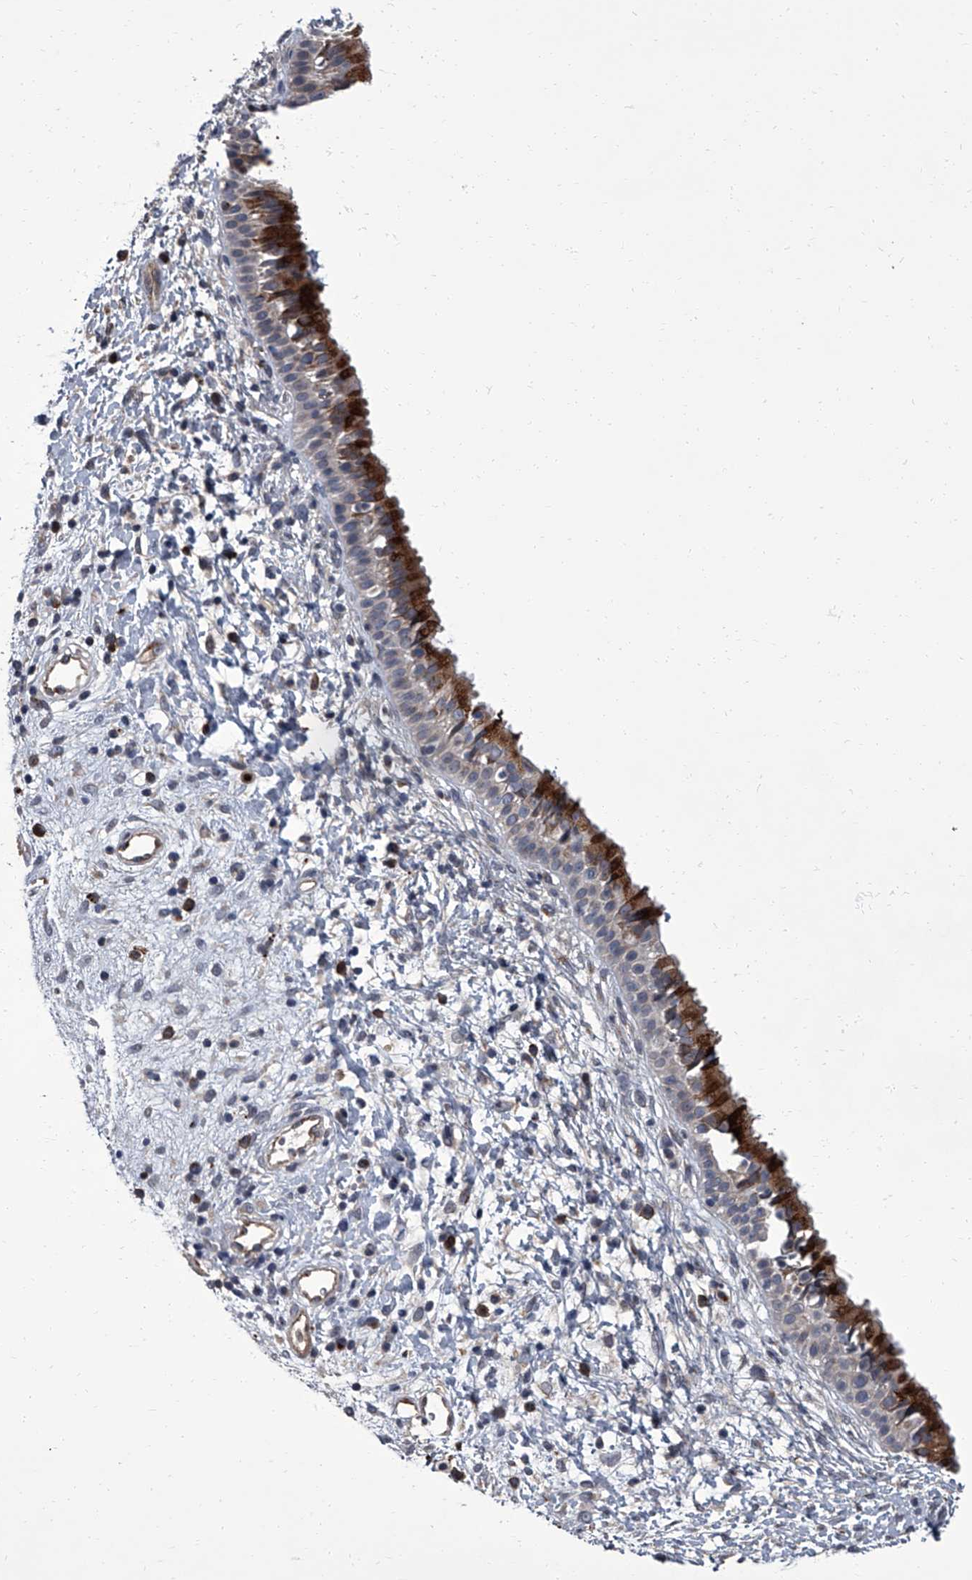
{"staining": {"intensity": "strong", "quantity": "25%-75%", "location": "cytoplasmic/membranous"}, "tissue": "nasopharynx", "cell_type": "Respiratory epithelial cells", "image_type": "normal", "snomed": [{"axis": "morphology", "description": "Normal tissue, NOS"}, {"axis": "topography", "description": "Nasopharynx"}], "caption": "Immunohistochemistry (IHC) image of unremarkable human nasopharynx stained for a protein (brown), which displays high levels of strong cytoplasmic/membranous staining in approximately 25%-75% of respiratory epithelial cells.", "gene": "SIRT4", "patient": {"sex": "male", "age": 22}}